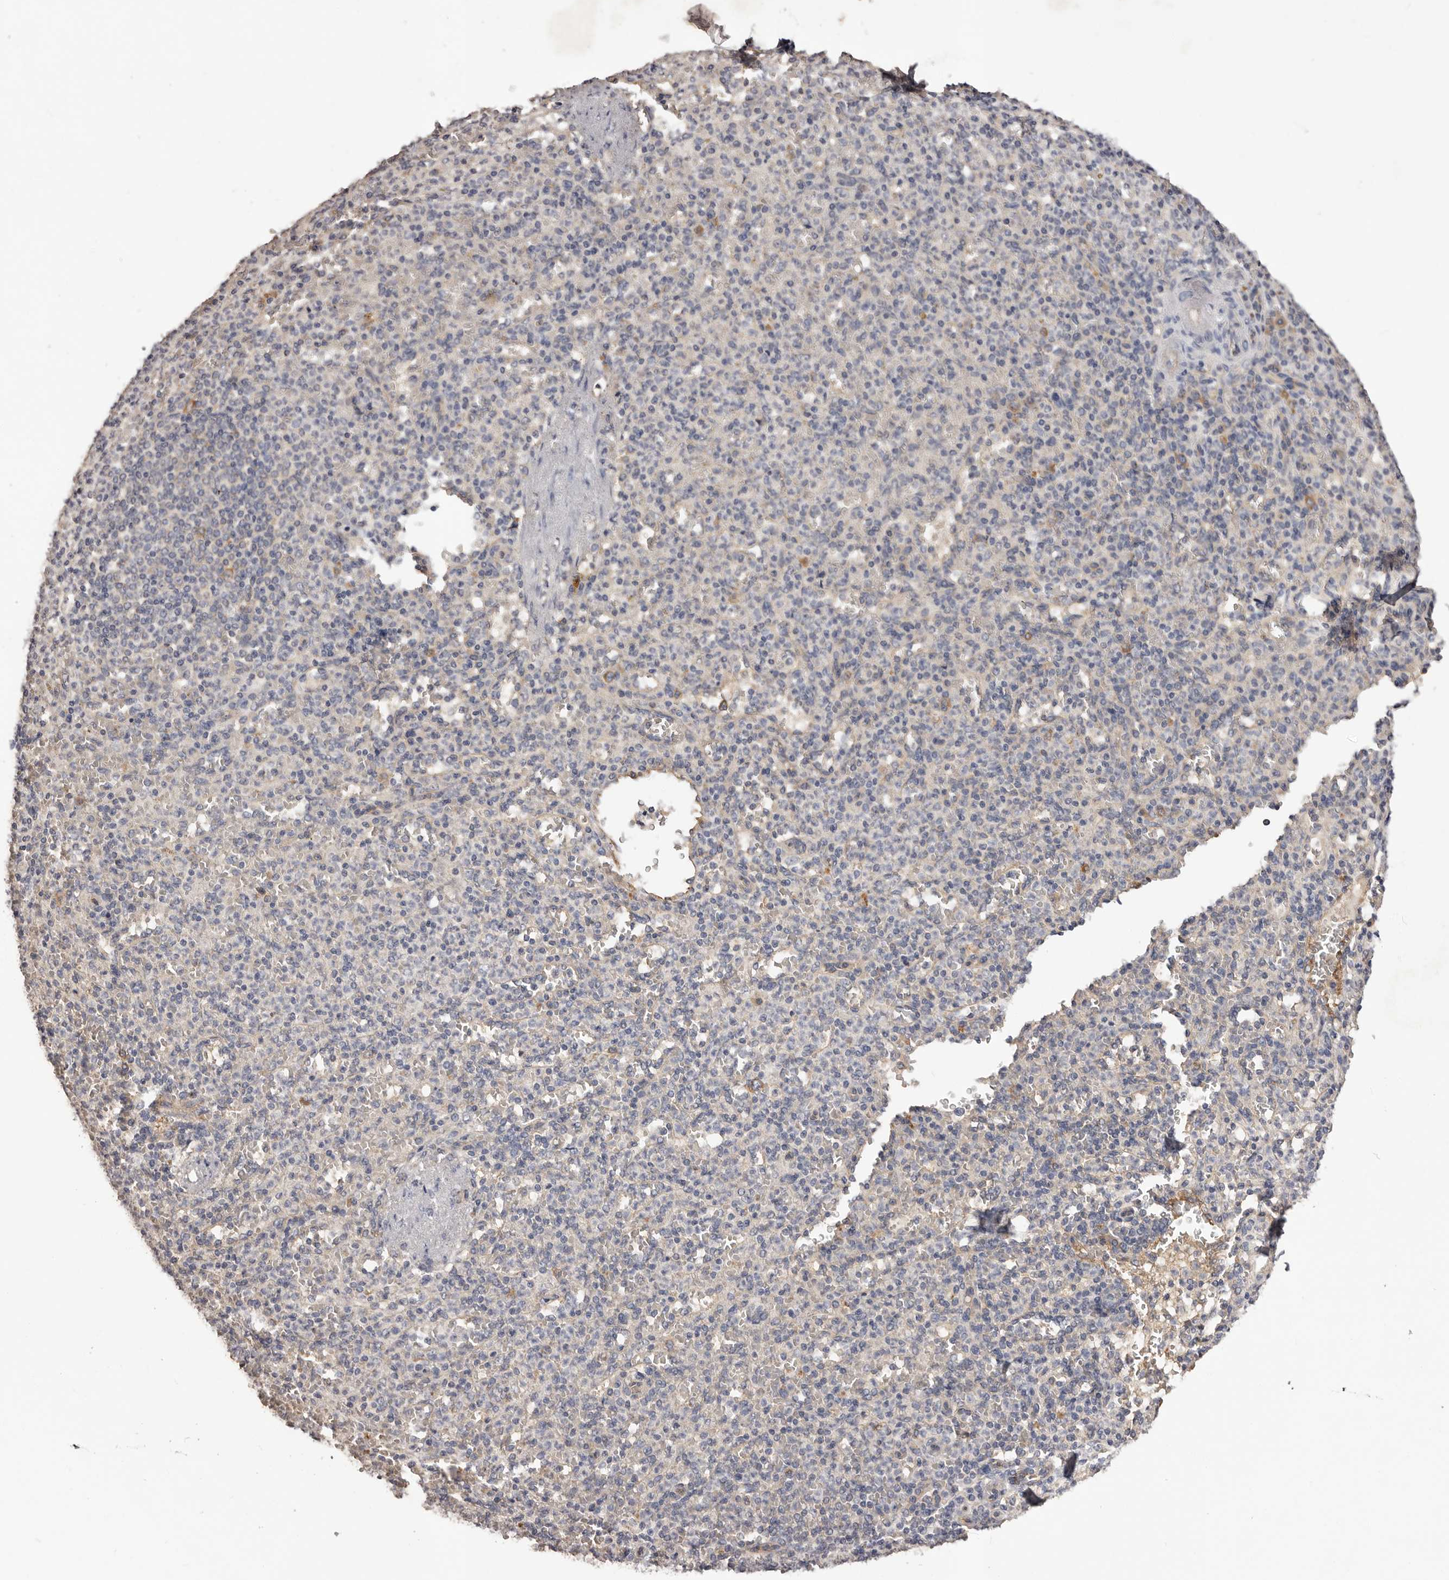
{"staining": {"intensity": "negative", "quantity": "none", "location": "none"}, "tissue": "spleen", "cell_type": "Cells in red pulp", "image_type": "normal", "snomed": [{"axis": "morphology", "description": "Normal tissue, NOS"}, {"axis": "topography", "description": "Spleen"}], "caption": "Immunohistochemistry (IHC) of benign spleen demonstrates no expression in cells in red pulp.", "gene": "LTV1", "patient": {"sex": "female", "age": 74}}